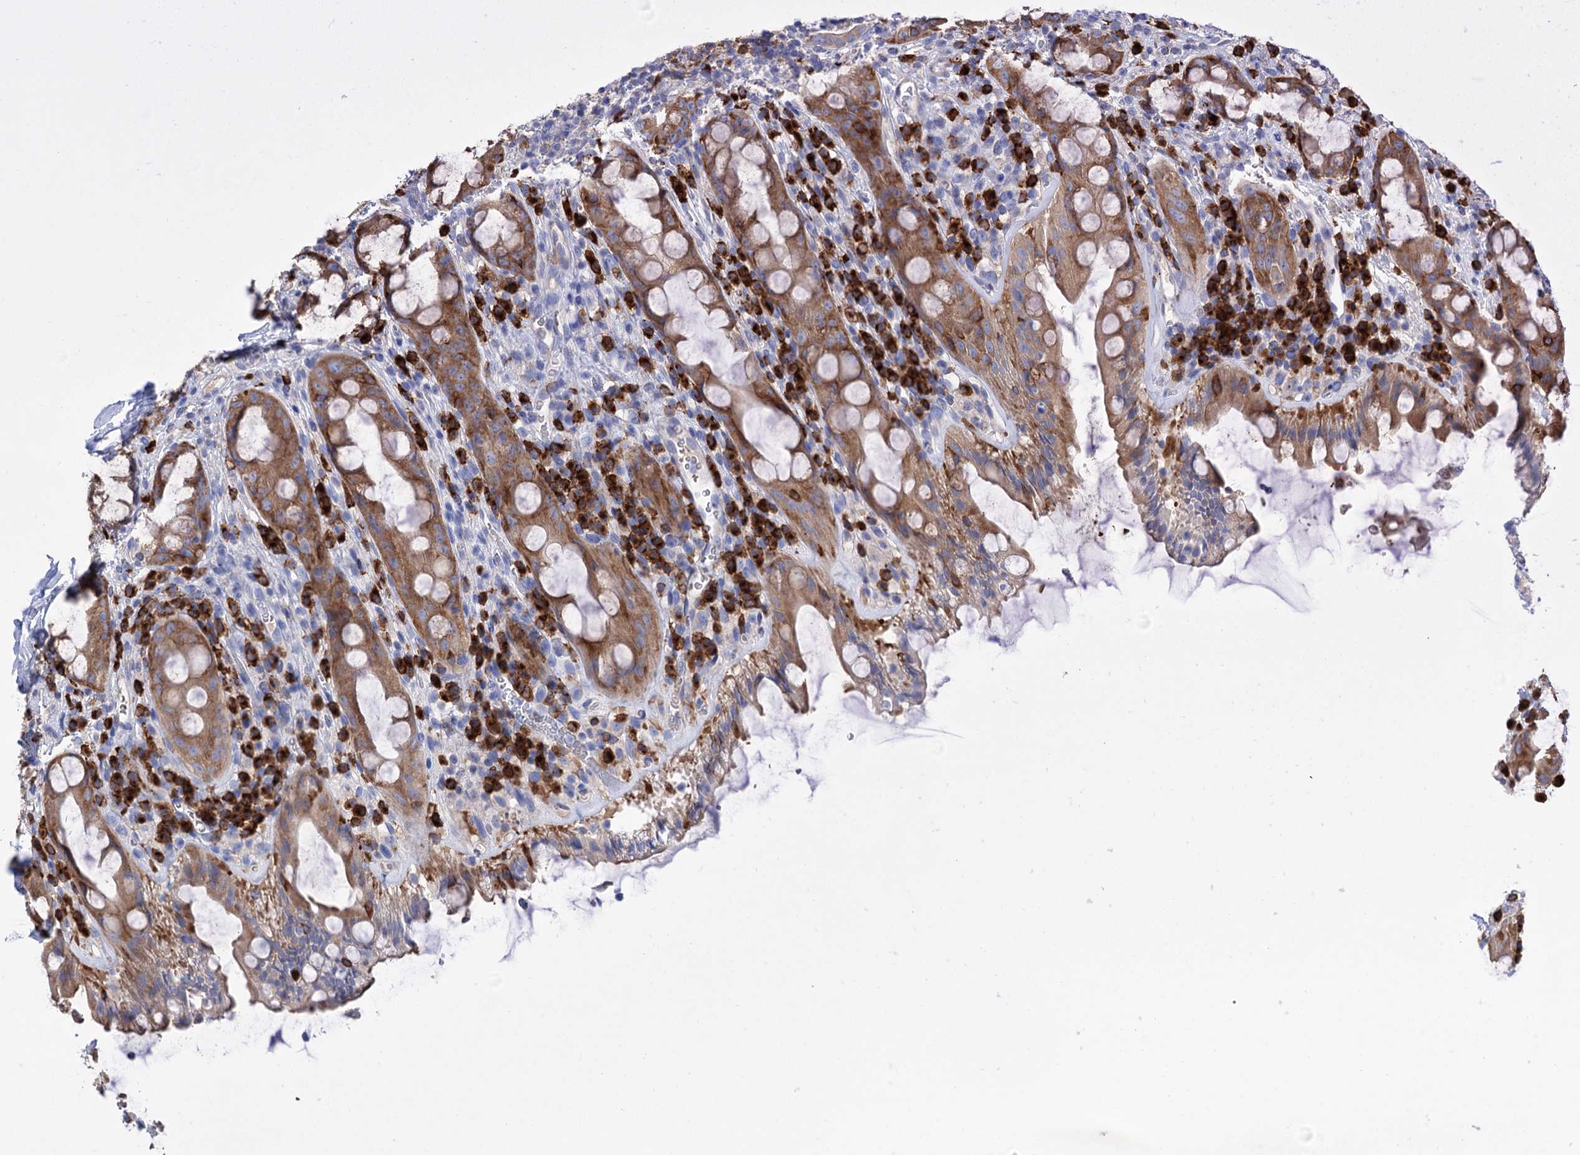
{"staining": {"intensity": "strong", "quantity": ">75%", "location": "cytoplasmic/membranous"}, "tissue": "rectum", "cell_type": "Glandular cells", "image_type": "normal", "snomed": [{"axis": "morphology", "description": "Normal tissue, NOS"}, {"axis": "topography", "description": "Rectum"}], "caption": "Glandular cells show high levels of strong cytoplasmic/membranous staining in about >75% of cells in unremarkable rectum.", "gene": "BBS4", "patient": {"sex": "female", "age": 57}}